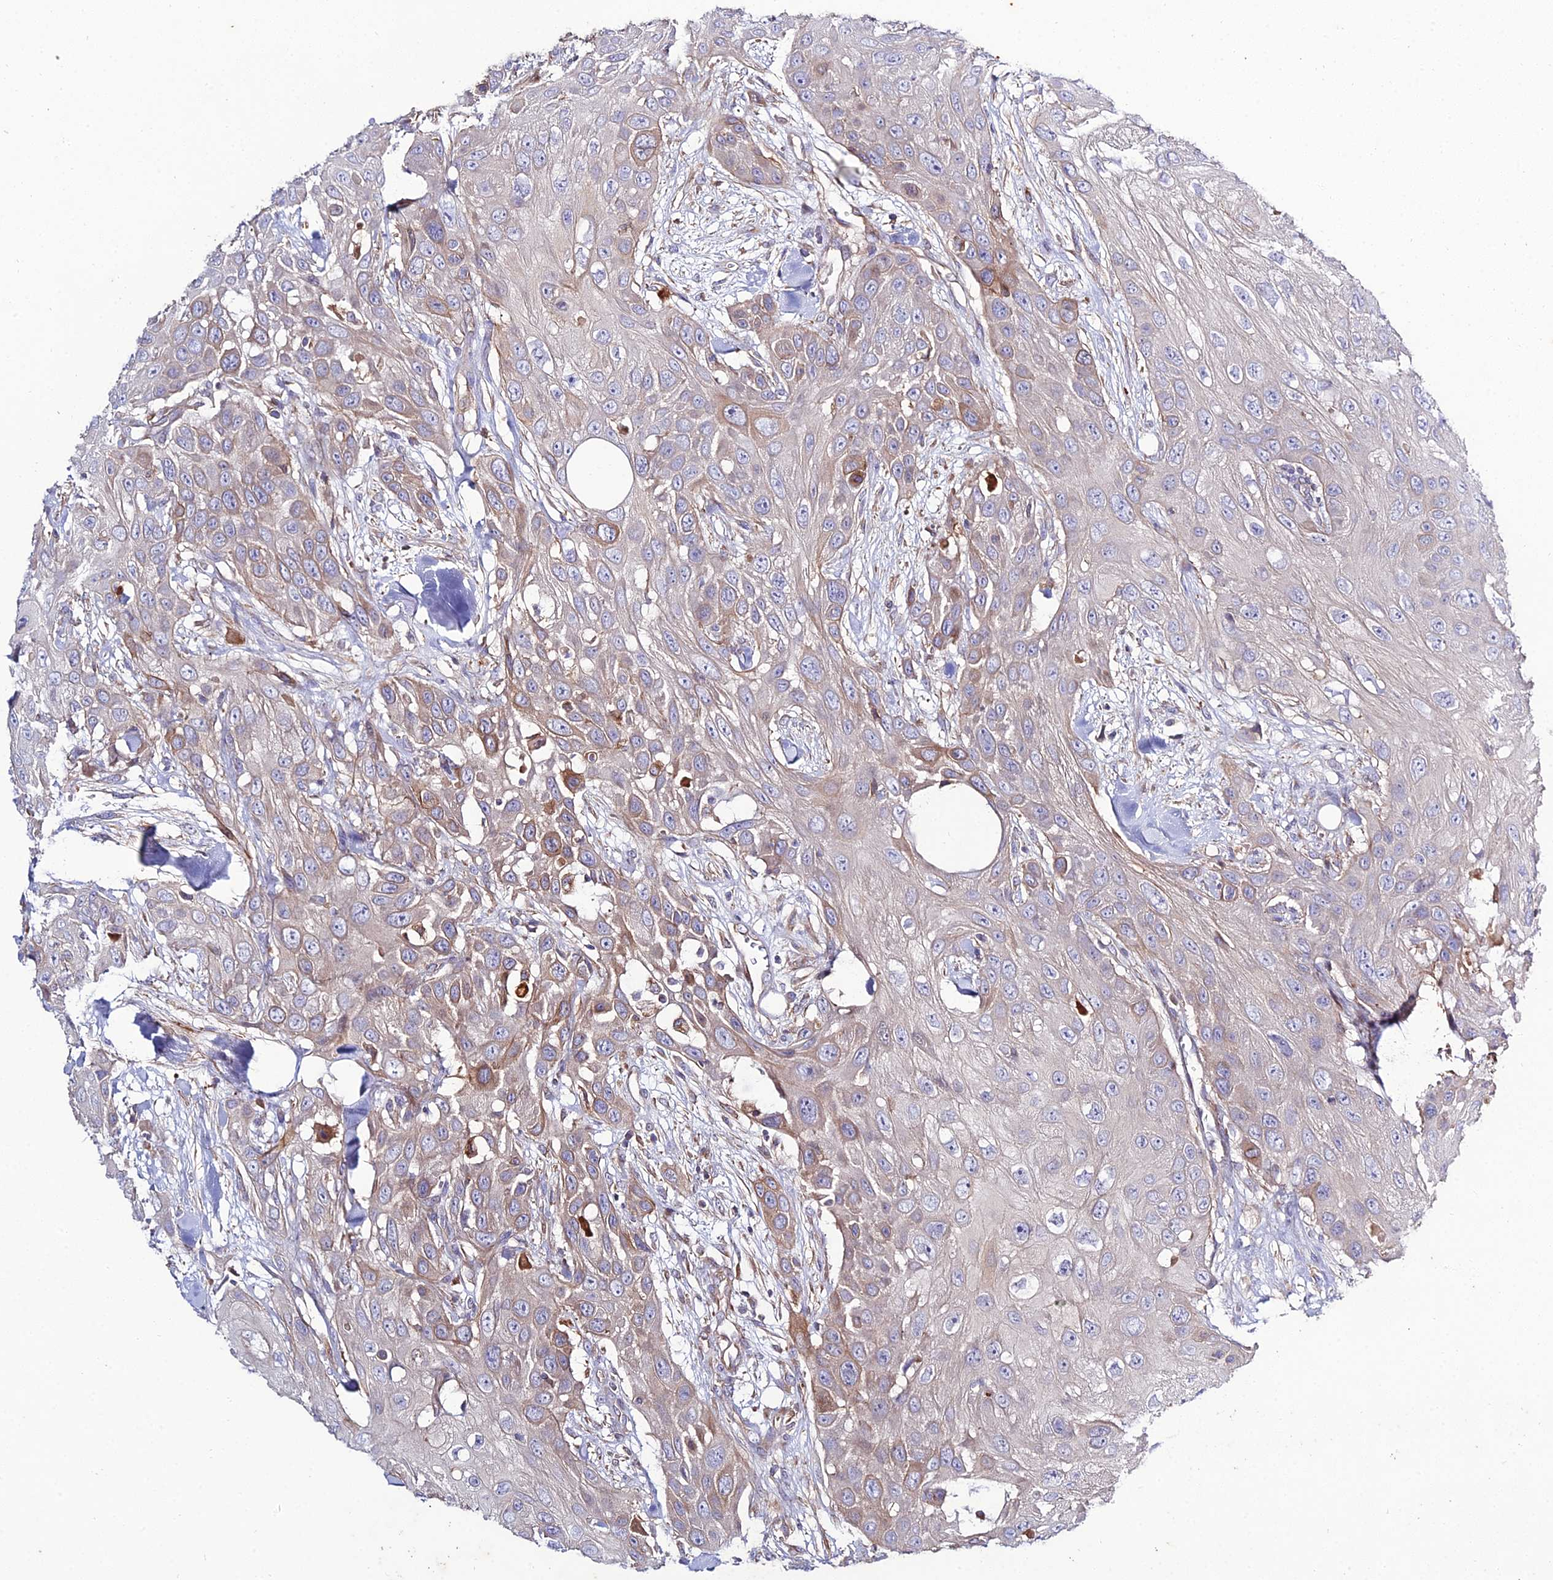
{"staining": {"intensity": "moderate", "quantity": "<25%", "location": "cytoplasmic/membranous"}, "tissue": "head and neck cancer", "cell_type": "Tumor cells", "image_type": "cancer", "snomed": [{"axis": "morphology", "description": "Squamous cell carcinoma, NOS"}, {"axis": "topography", "description": "Head-Neck"}], "caption": "IHC image of neoplastic tissue: human squamous cell carcinoma (head and neck) stained using IHC shows low levels of moderate protein expression localized specifically in the cytoplasmic/membranous of tumor cells, appearing as a cytoplasmic/membranous brown color.", "gene": "ARL6IP1", "patient": {"sex": "male", "age": 81}}